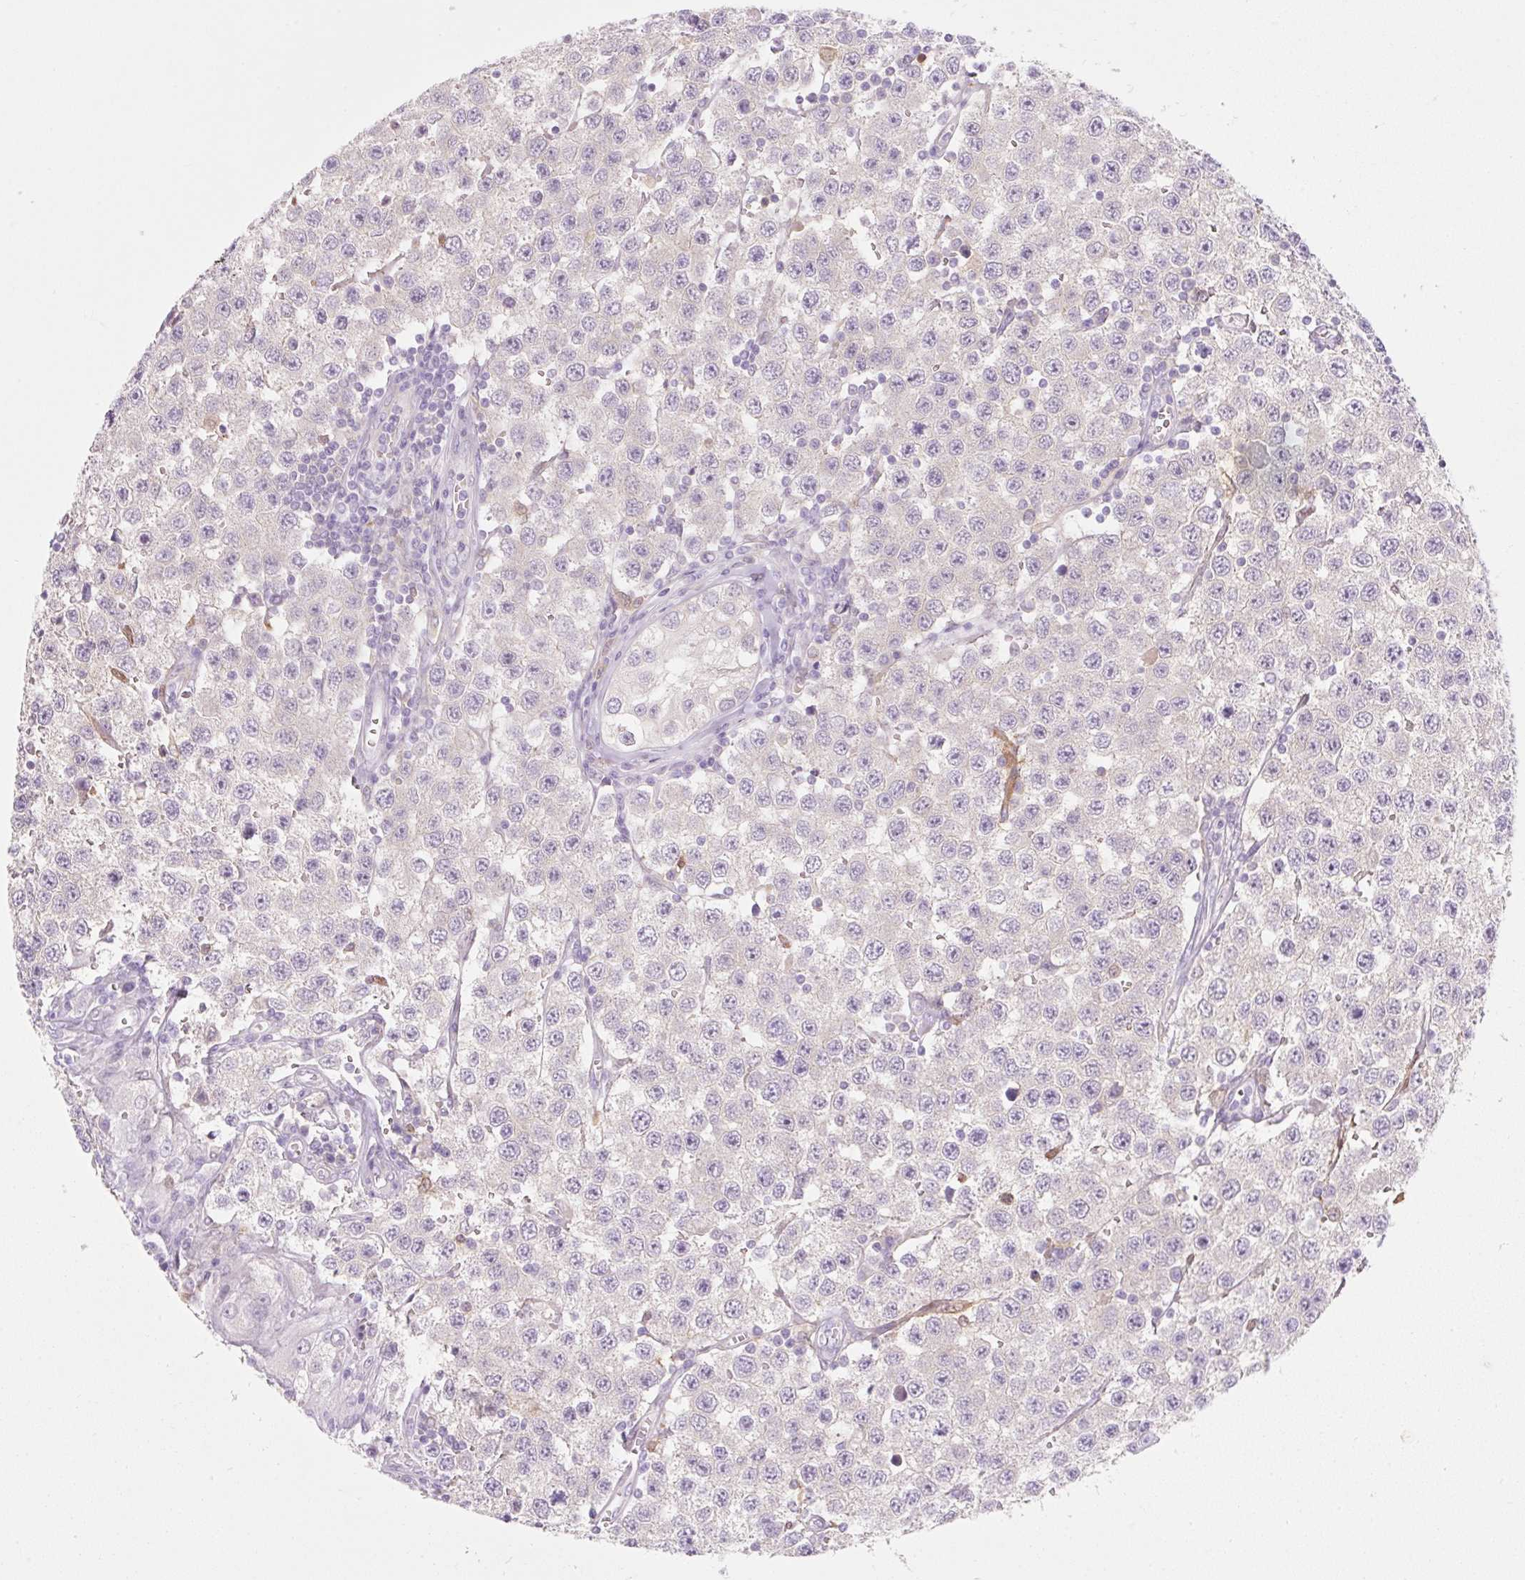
{"staining": {"intensity": "negative", "quantity": "none", "location": "none"}, "tissue": "testis cancer", "cell_type": "Tumor cells", "image_type": "cancer", "snomed": [{"axis": "morphology", "description": "Seminoma, NOS"}, {"axis": "topography", "description": "Testis"}], "caption": "Immunohistochemistry (IHC) of testis cancer exhibits no positivity in tumor cells.", "gene": "FABP5", "patient": {"sex": "male", "age": 34}}